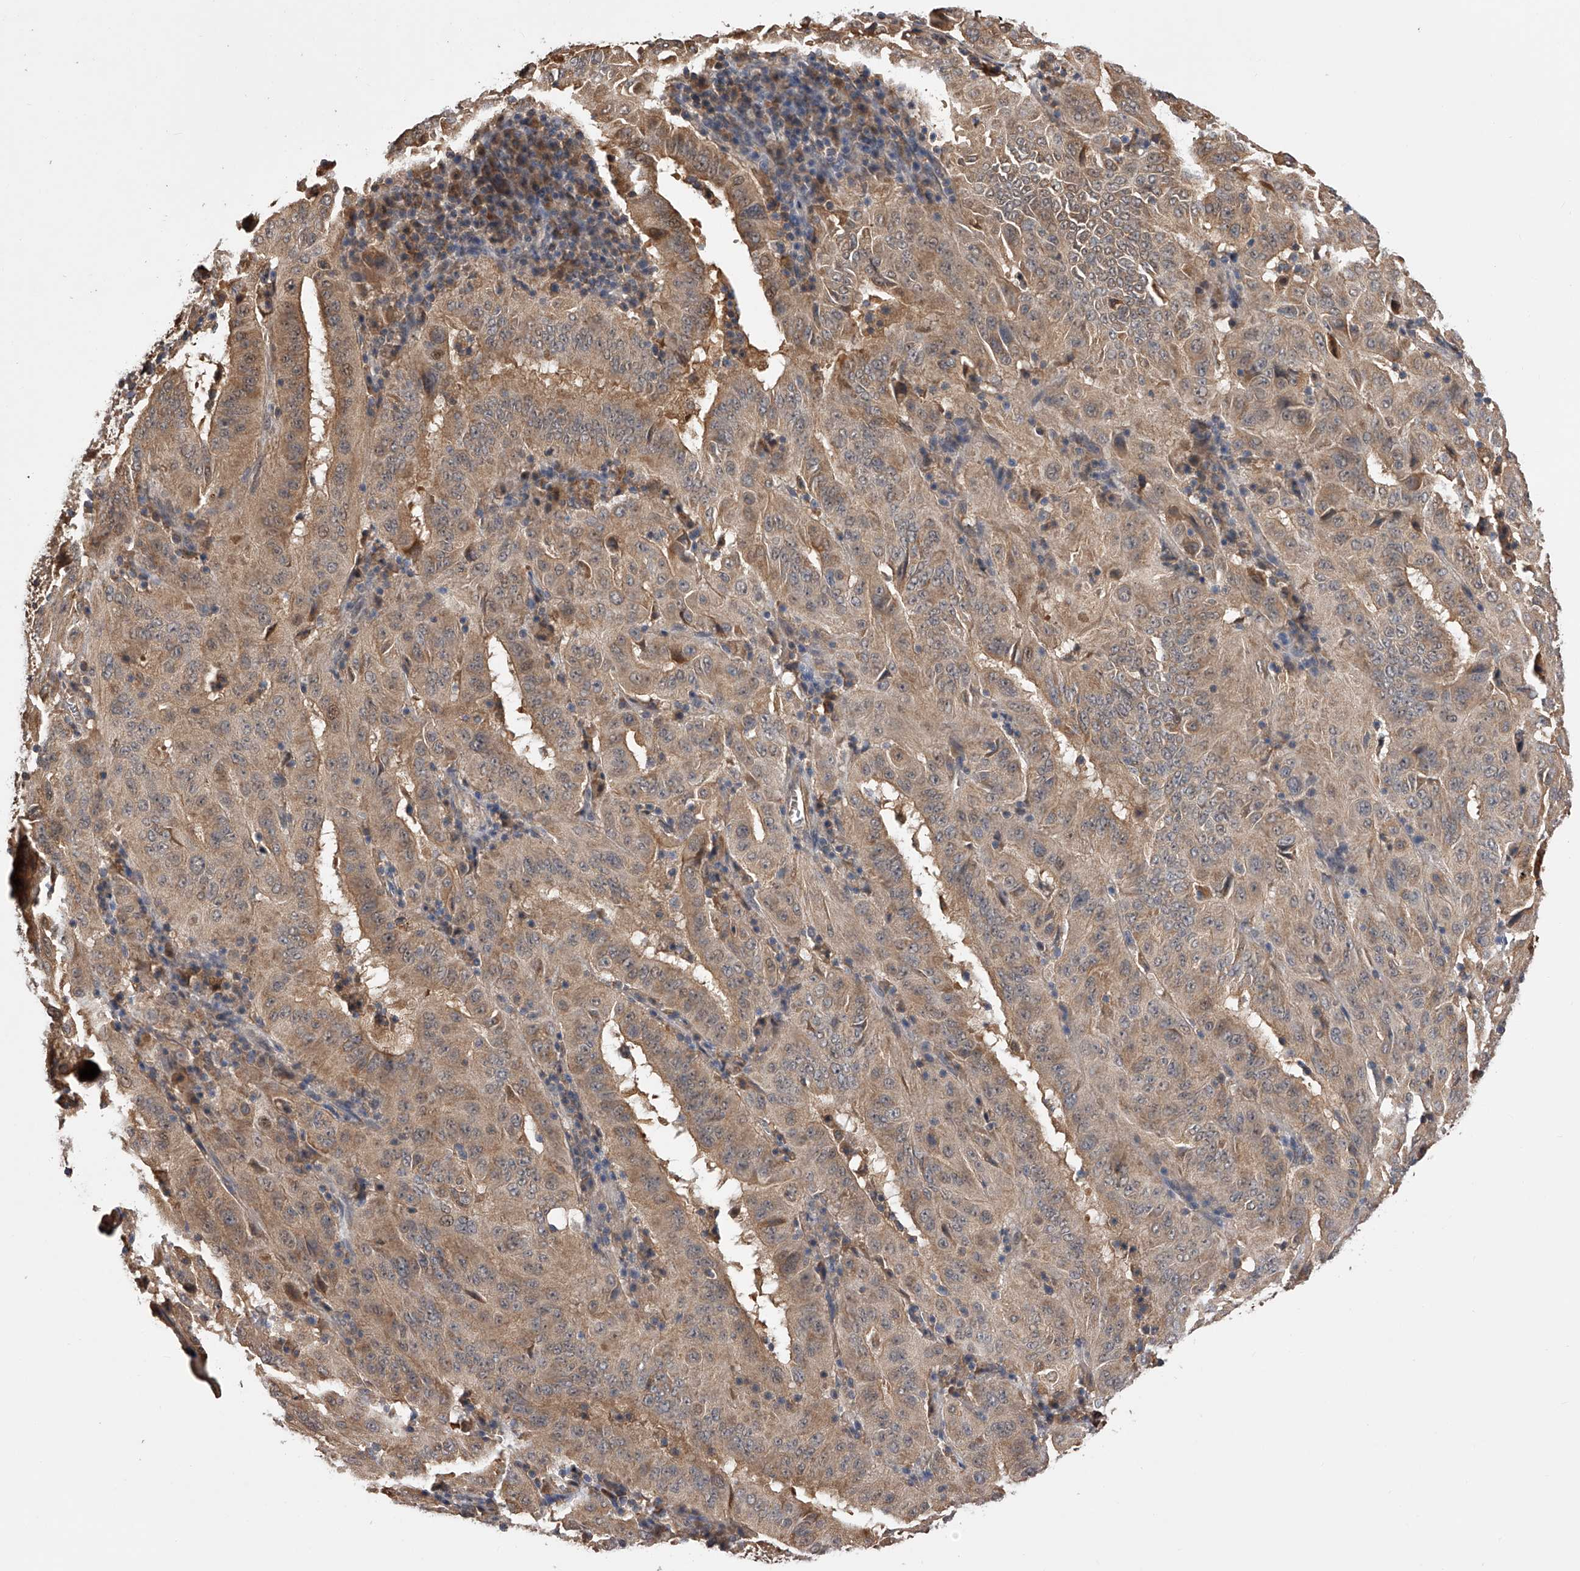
{"staining": {"intensity": "weak", "quantity": ">75%", "location": "cytoplasmic/membranous,nuclear"}, "tissue": "pancreatic cancer", "cell_type": "Tumor cells", "image_type": "cancer", "snomed": [{"axis": "morphology", "description": "Adenocarcinoma, NOS"}, {"axis": "topography", "description": "Pancreas"}], "caption": "Pancreatic cancer (adenocarcinoma) was stained to show a protein in brown. There is low levels of weak cytoplasmic/membranous and nuclear positivity in about >75% of tumor cells. Immunohistochemistry (ihc) stains the protein of interest in brown and the nuclei are stained blue.", "gene": "GMDS", "patient": {"sex": "male", "age": 63}}